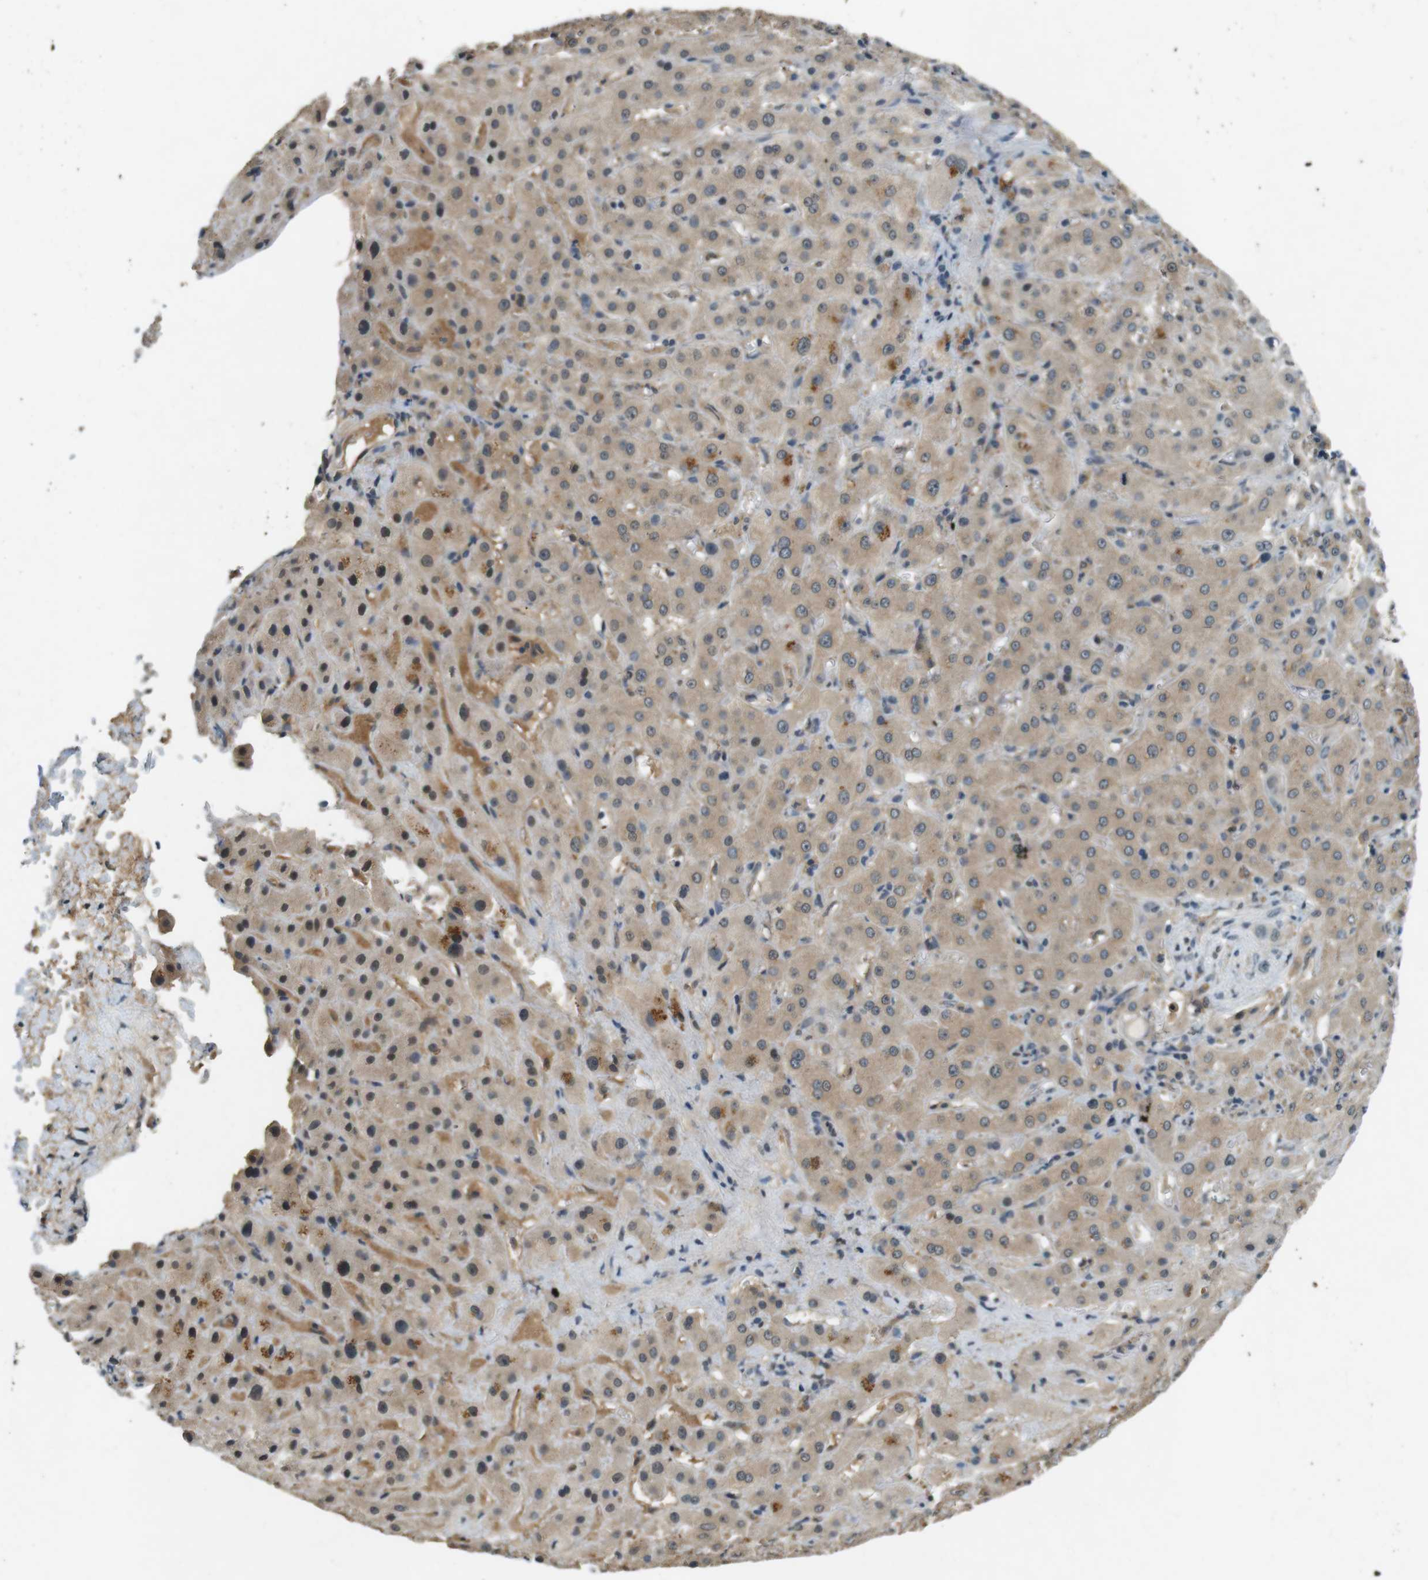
{"staining": {"intensity": "weak", "quantity": ">75%", "location": "cytoplasmic/membranous,nuclear"}, "tissue": "liver cancer", "cell_type": "Tumor cells", "image_type": "cancer", "snomed": [{"axis": "morphology", "description": "Cholangiocarcinoma"}, {"axis": "topography", "description": "Liver"}], "caption": "Approximately >75% of tumor cells in cholangiocarcinoma (liver) reveal weak cytoplasmic/membranous and nuclear protein expression as visualized by brown immunohistochemical staining.", "gene": "CDK14", "patient": {"sex": "female", "age": 65}}